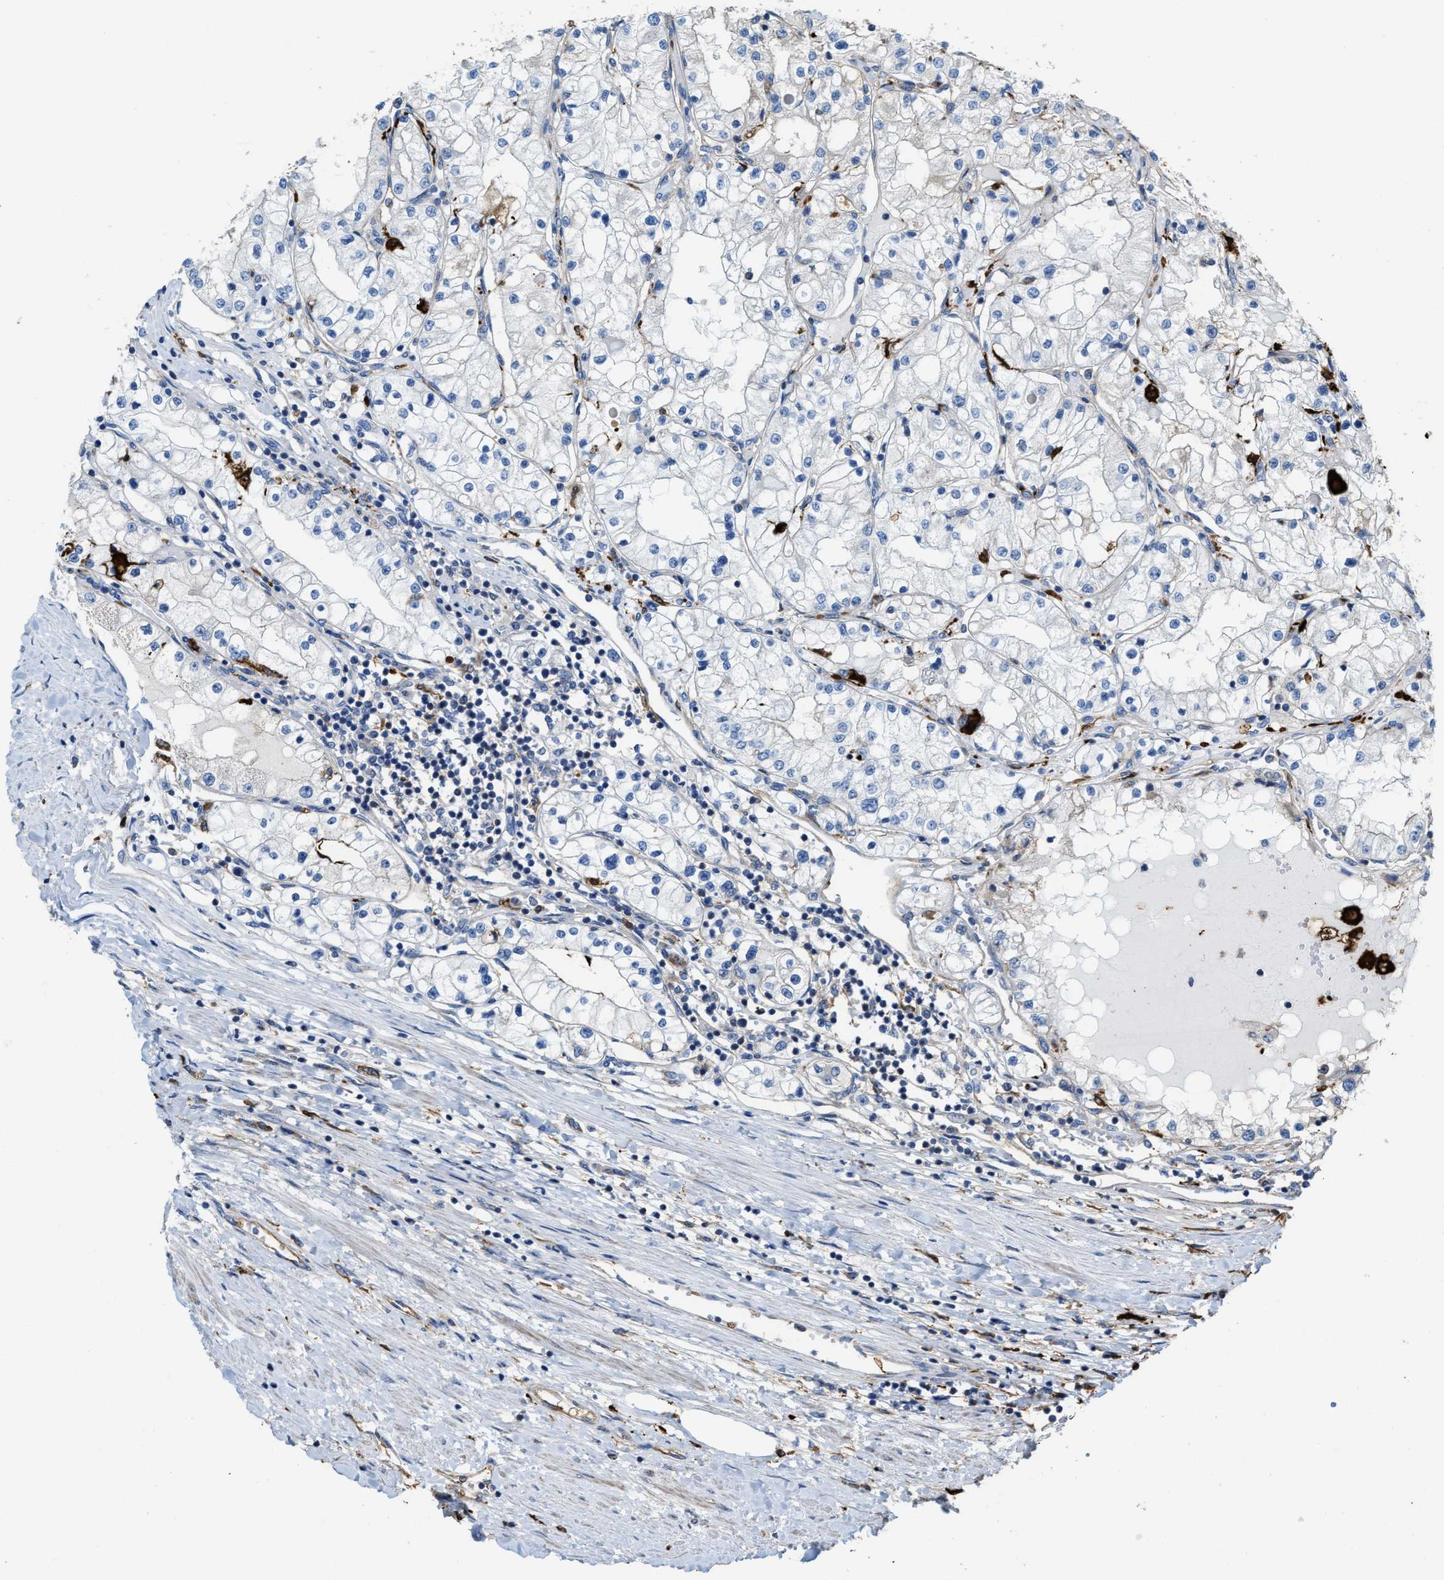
{"staining": {"intensity": "negative", "quantity": "none", "location": "none"}, "tissue": "renal cancer", "cell_type": "Tumor cells", "image_type": "cancer", "snomed": [{"axis": "morphology", "description": "Adenocarcinoma, NOS"}, {"axis": "topography", "description": "Kidney"}], "caption": "There is no significant staining in tumor cells of adenocarcinoma (renal).", "gene": "ATIC", "patient": {"sex": "male", "age": 68}}